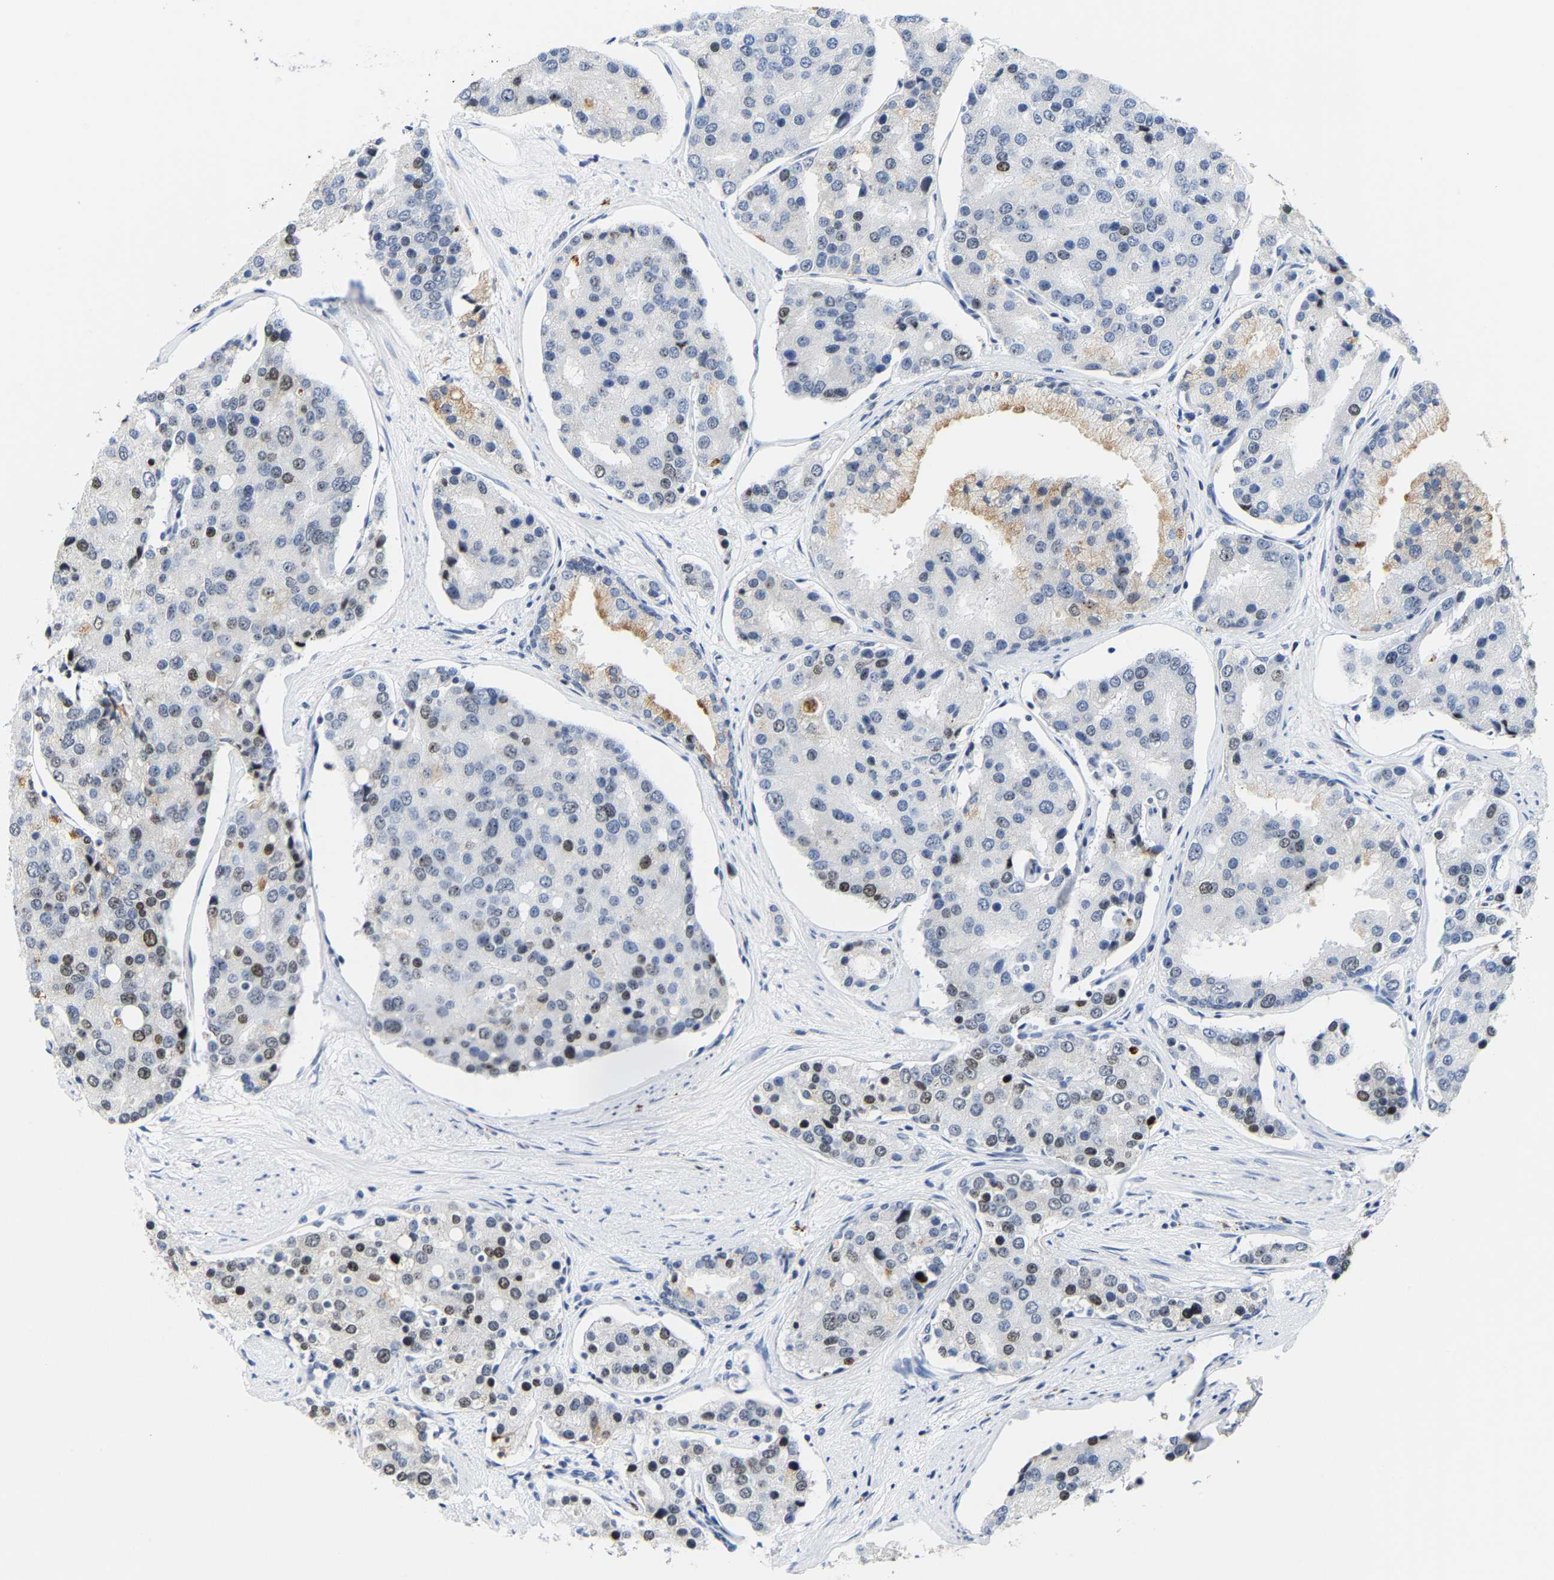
{"staining": {"intensity": "moderate", "quantity": "<25%", "location": "nuclear"}, "tissue": "prostate cancer", "cell_type": "Tumor cells", "image_type": "cancer", "snomed": [{"axis": "morphology", "description": "Adenocarcinoma, High grade"}, {"axis": "topography", "description": "Prostate"}], "caption": "Protein staining of prostate cancer (adenocarcinoma (high-grade)) tissue shows moderate nuclear staining in about <25% of tumor cells.", "gene": "NOP58", "patient": {"sex": "male", "age": 50}}